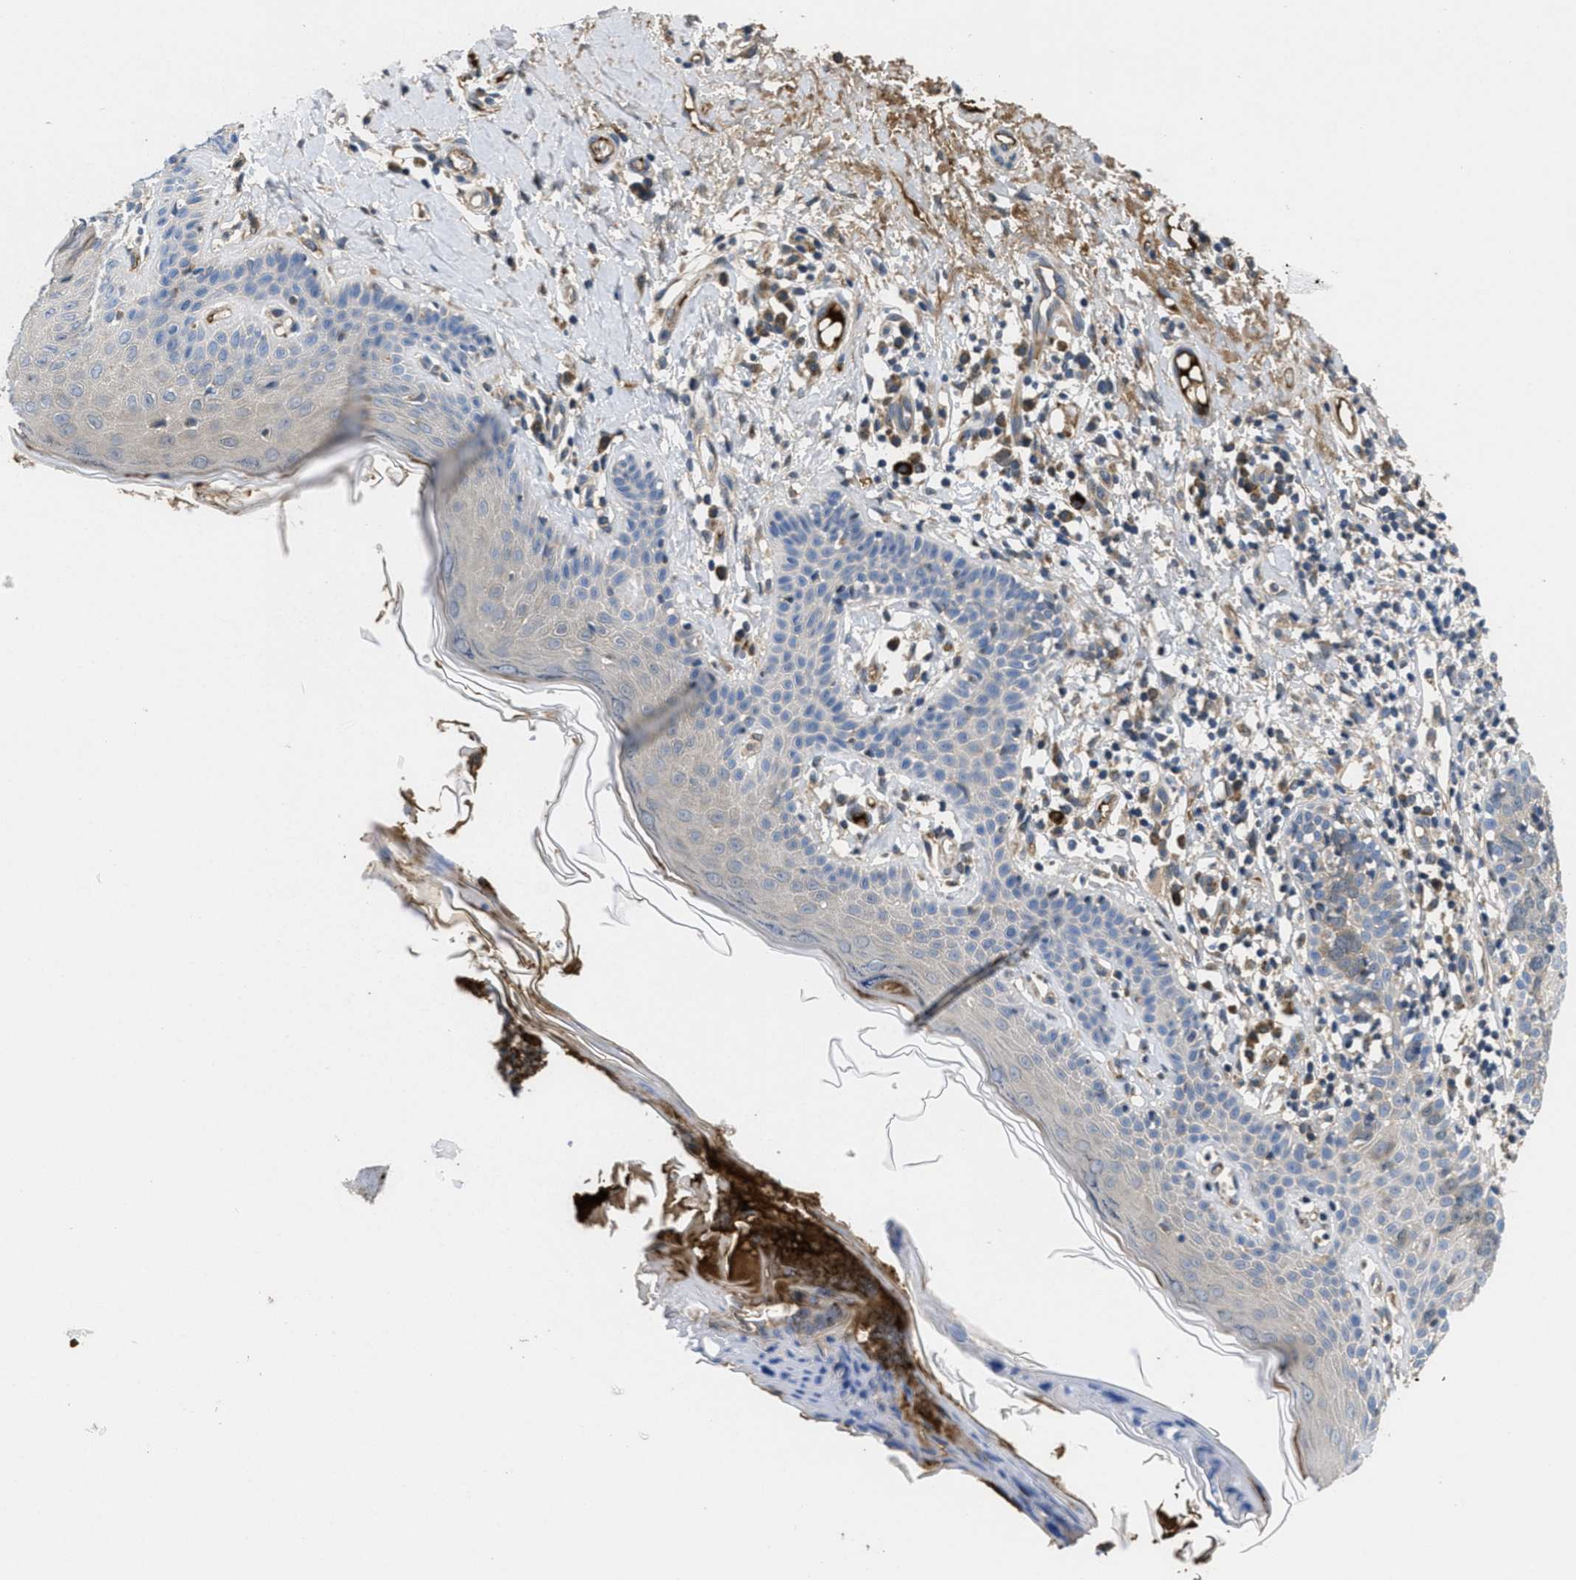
{"staining": {"intensity": "weak", "quantity": "25%-75%", "location": "cytoplasmic/membranous"}, "tissue": "skin cancer", "cell_type": "Tumor cells", "image_type": "cancer", "snomed": [{"axis": "morphology", "description": "Squamous cell carcinoma in situ, NOS"}, {"axis": "morphology", "description": "Squamous cell carcinoma, NOS"}, {"axis": "topography", "description": "Skin"}], "caption": "A high-resolution histopathology image shows immunohistochemistry staining of skin squamous cell carcinoma, which reveals weak cytoplasmic/membranous expression in about 25%-75% of tumor cells.", "gene": "GALK1", "patient": {"sex": "male", "age": 93}}